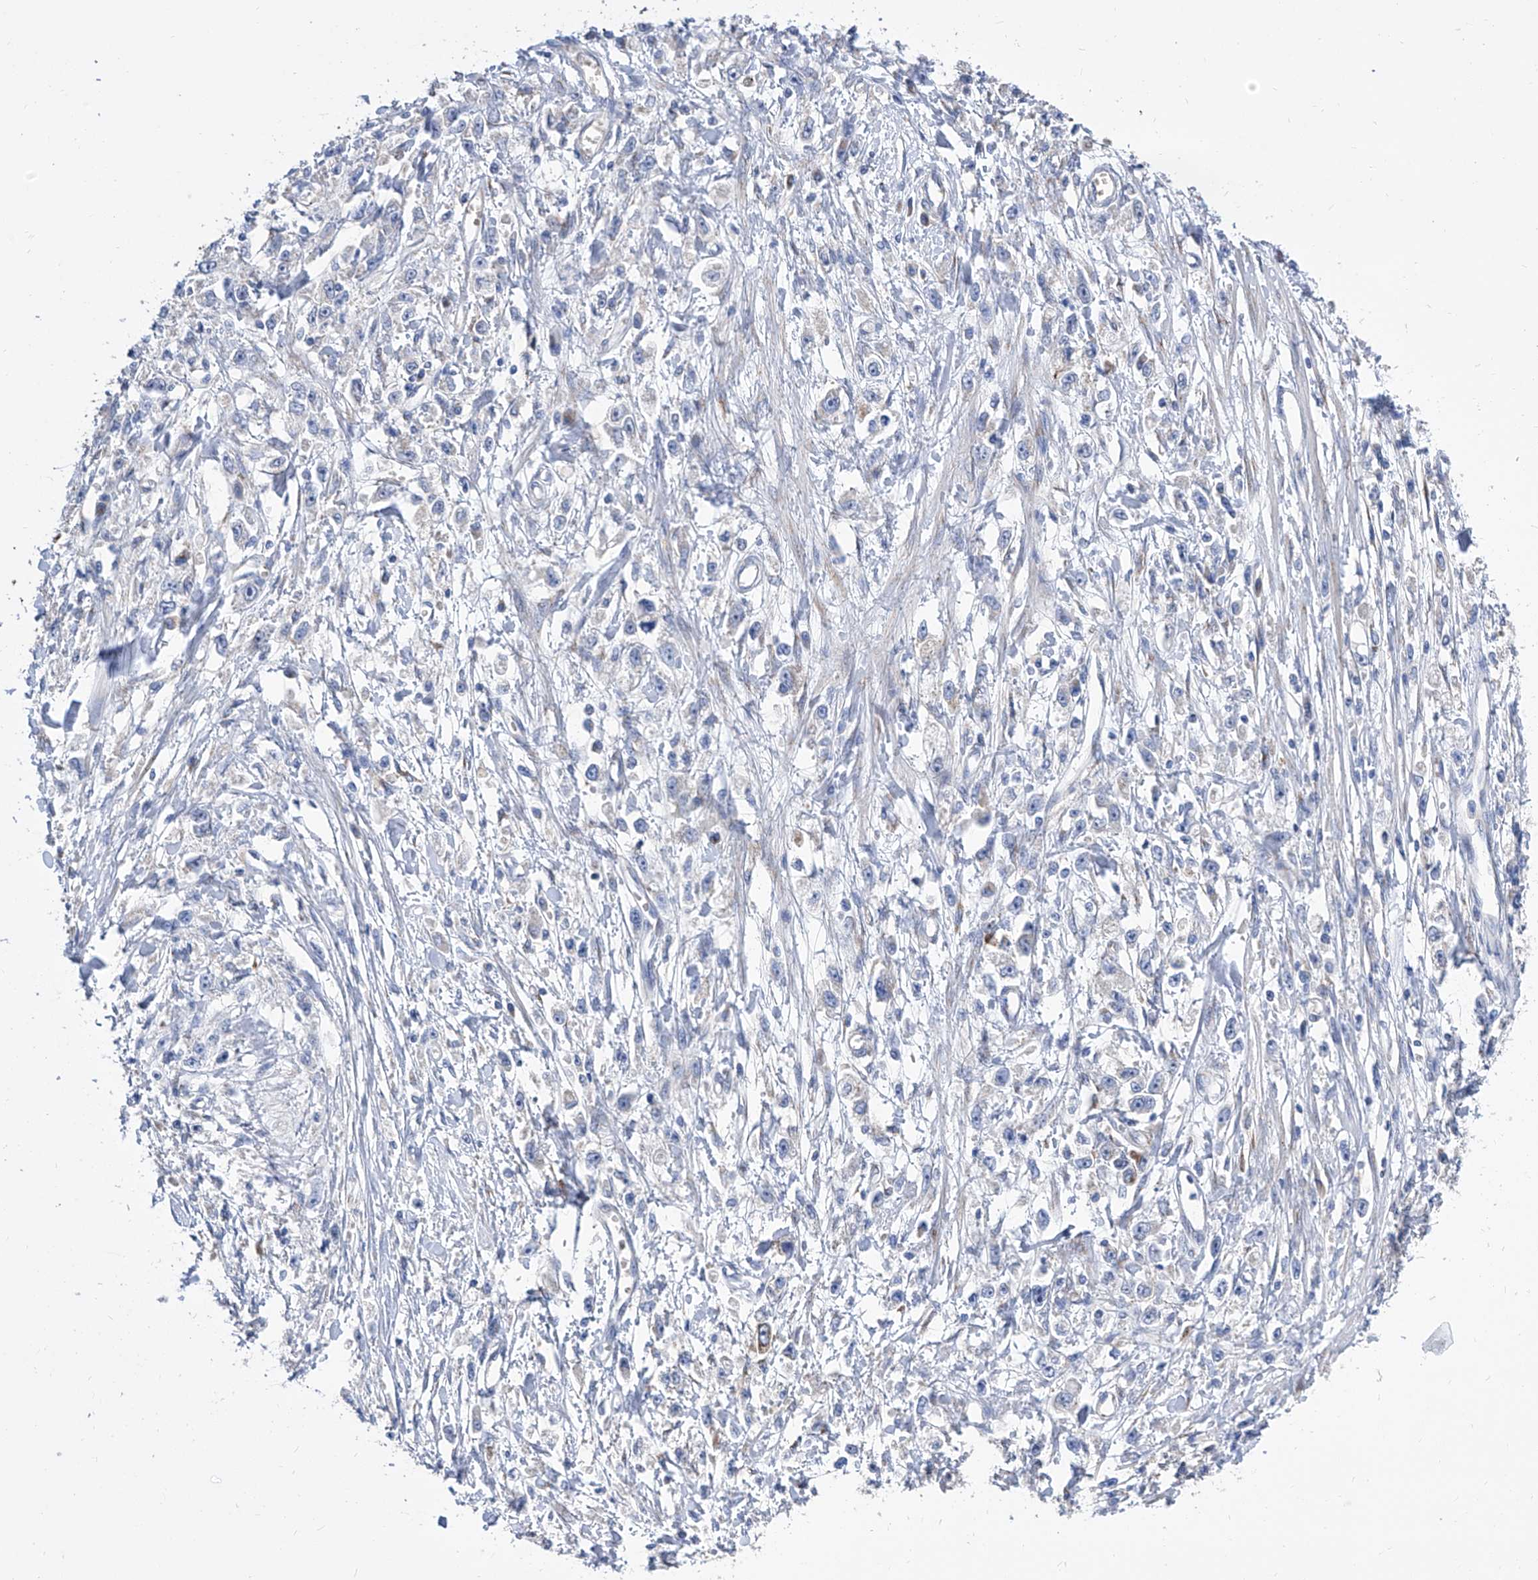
{"staining": {"intensity": "negative", "quantity": "none", "location": "none"}, "tissue": "stomach cancer", "cell_type": "Tumor cells", "image_type": "cancer", "snomed": [{"axis": "morphology", "description": "Adenocarcinoma, NOS"}, {"axis": "topography", "description": "Stomach"}], "caption": "DAB immunohistochemical staining of human adenocarcinoma (stomach) demonstrates no significant positivity in tumor cells.", "gene": "TJAP1", "patient": {"sex": "female", "age": 59}}